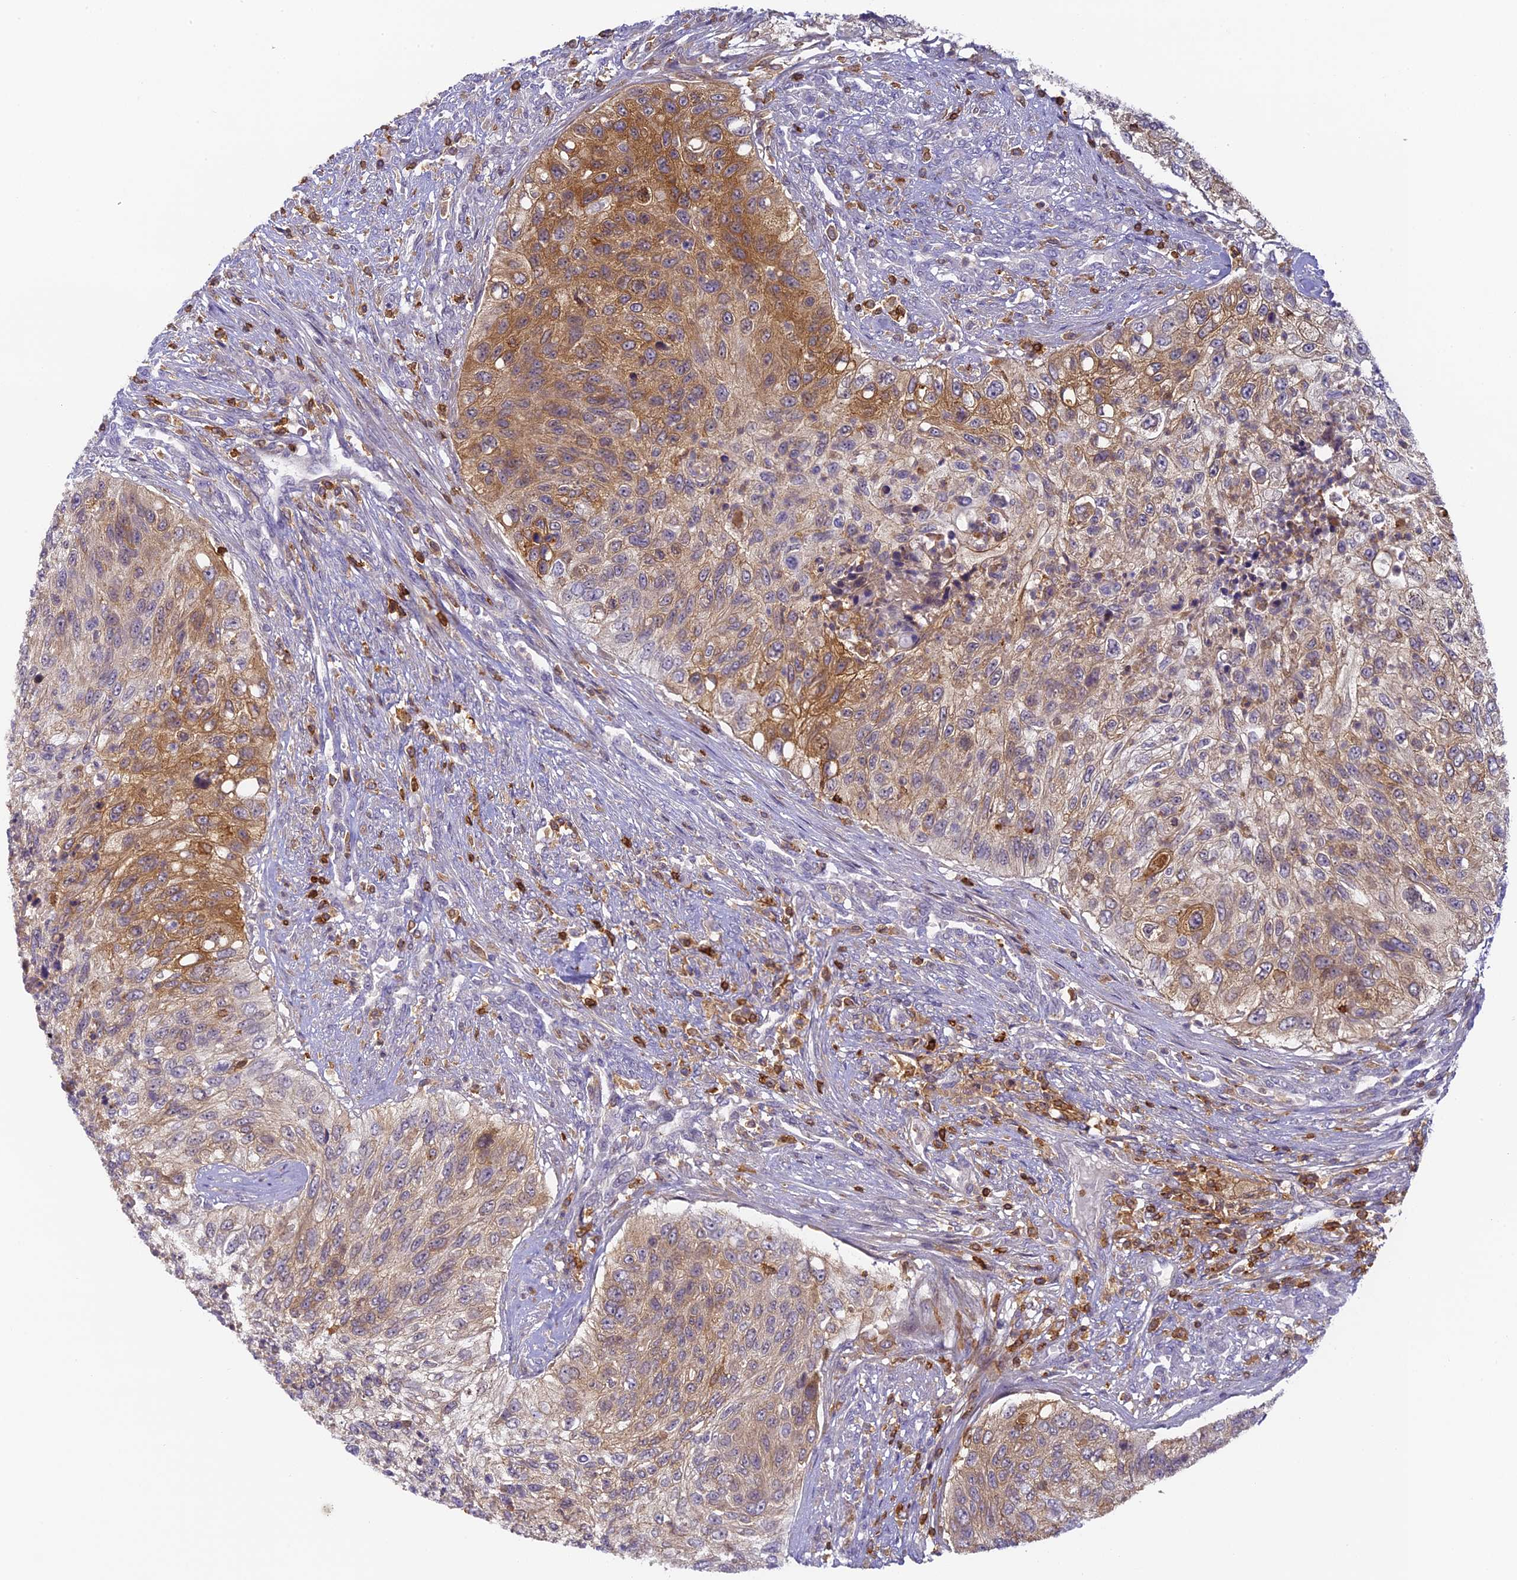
{"staining": {"intensity": "moderate", "quantity": ">75%", "location": "cytoplasmic/membranous"}, "tissue": "urothelial cancer", "cell_type": "Tumor cells", "image_type": "cancer", "snomed": [{"axis": "morphology", "description": "Urothelial carcinoma, High grade"}, {"axis": "topography", "description": "Urinary bladder"}], "caption": "The photomicrograph displays immunohistochemical staining of high-grade urothelial carcinoma. There is moderate cytoplasmic/membranous expression is present in approximately >75% of tumor cells.", "gene": "FYB1", "patient": {"sex": "female", "age": 60}}